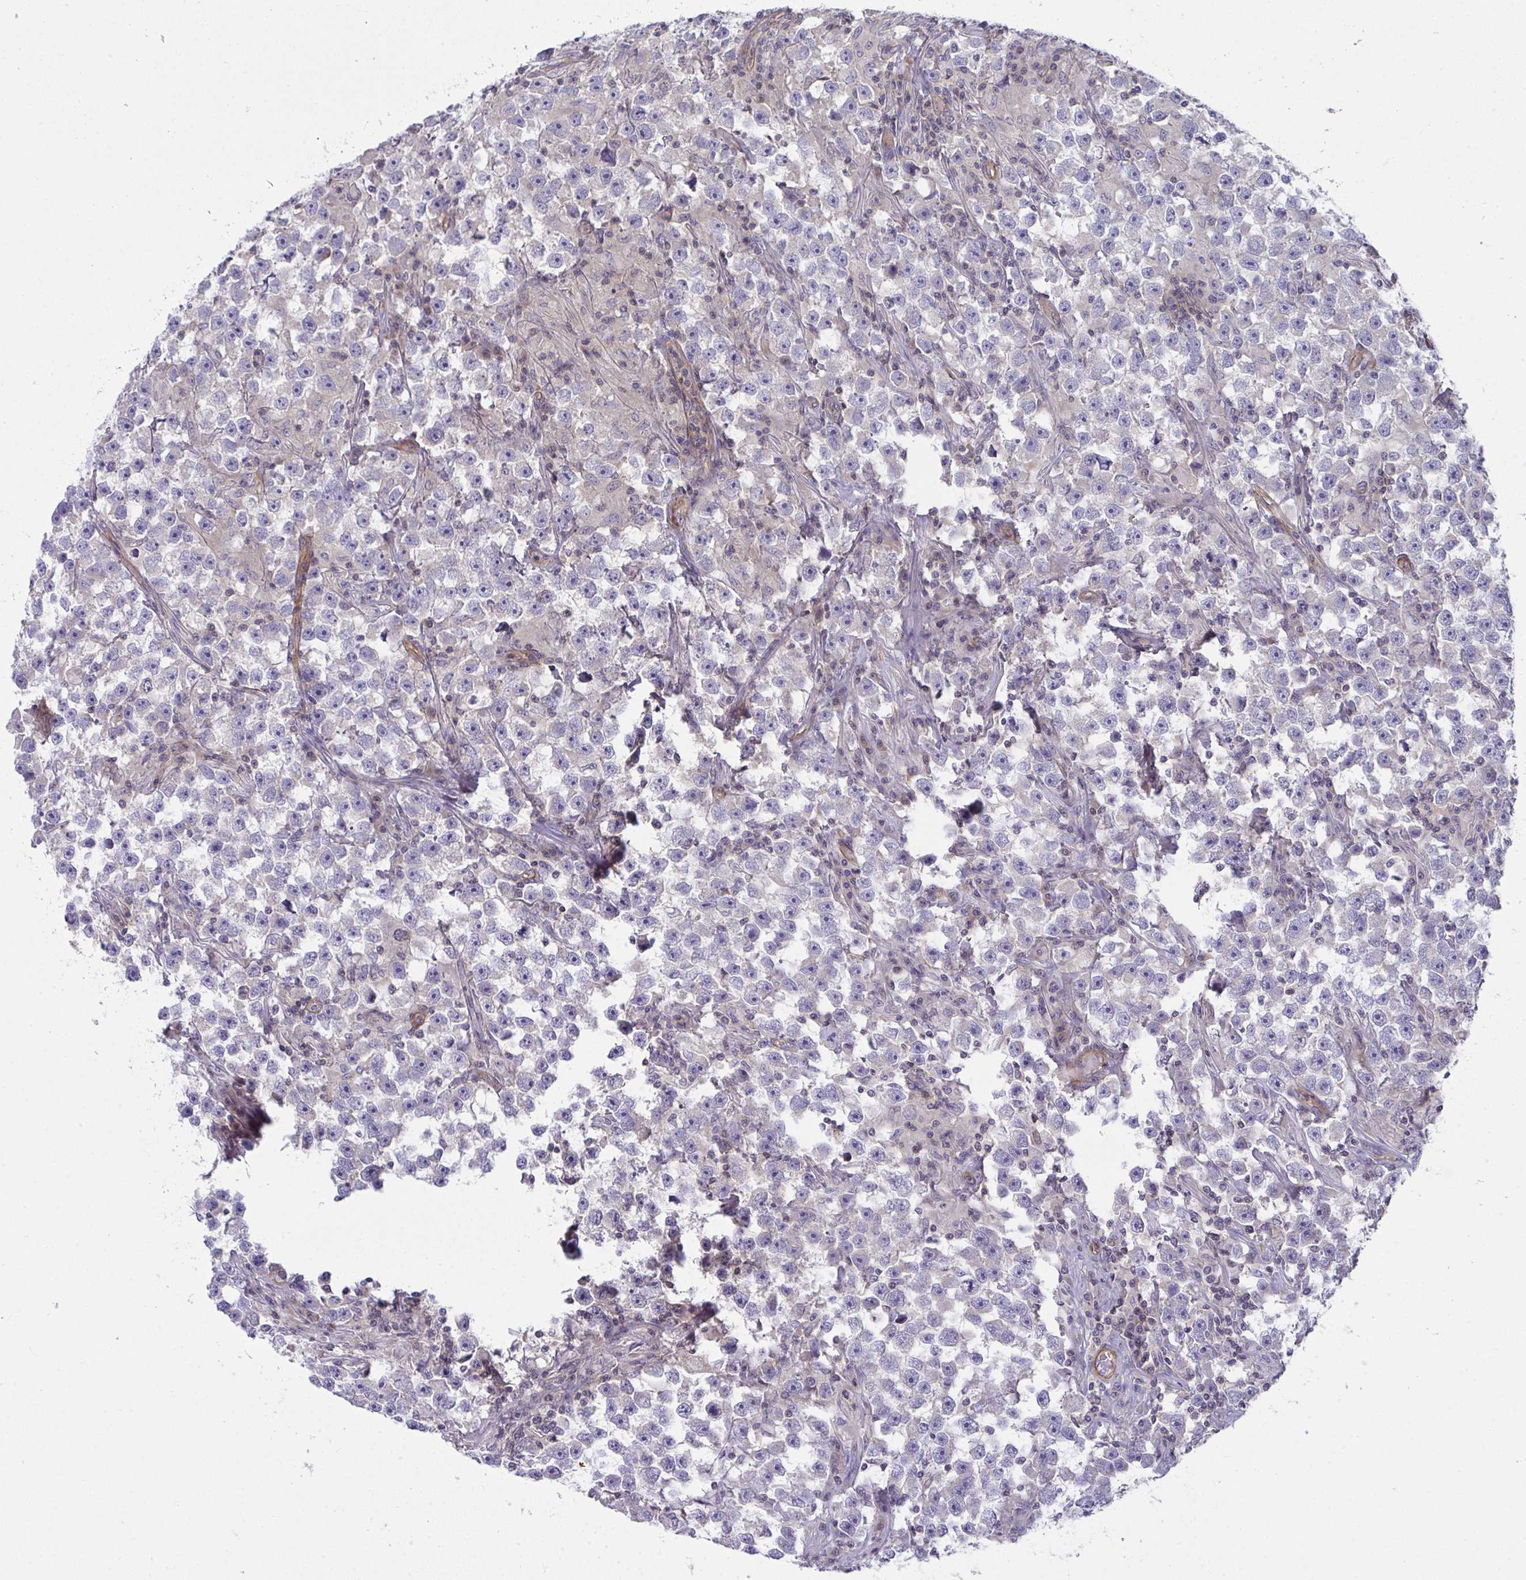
{"staining": {"intensity": "negative", "quantity": "none", "location": "none"}, "tissue": "testis cancer", "cell_type": "Tumor cells", "image_type": "cancer", "snomed": [{"axis": "morphology", "description": "Seminoma, NOS"}, {"axis": "topography", "description": "Testis"}], "caption": "This image is of testis cancer (seminoma) stained with immunohistochemistry to label a protein in brown with the nuclei are counter-stained blue. There is no staining in tumor cells. (Brightfield microscopy of DAB IHC at high magnification).", "gene": "MYL12A", "patient": {"sex": "male", "age": 33}}